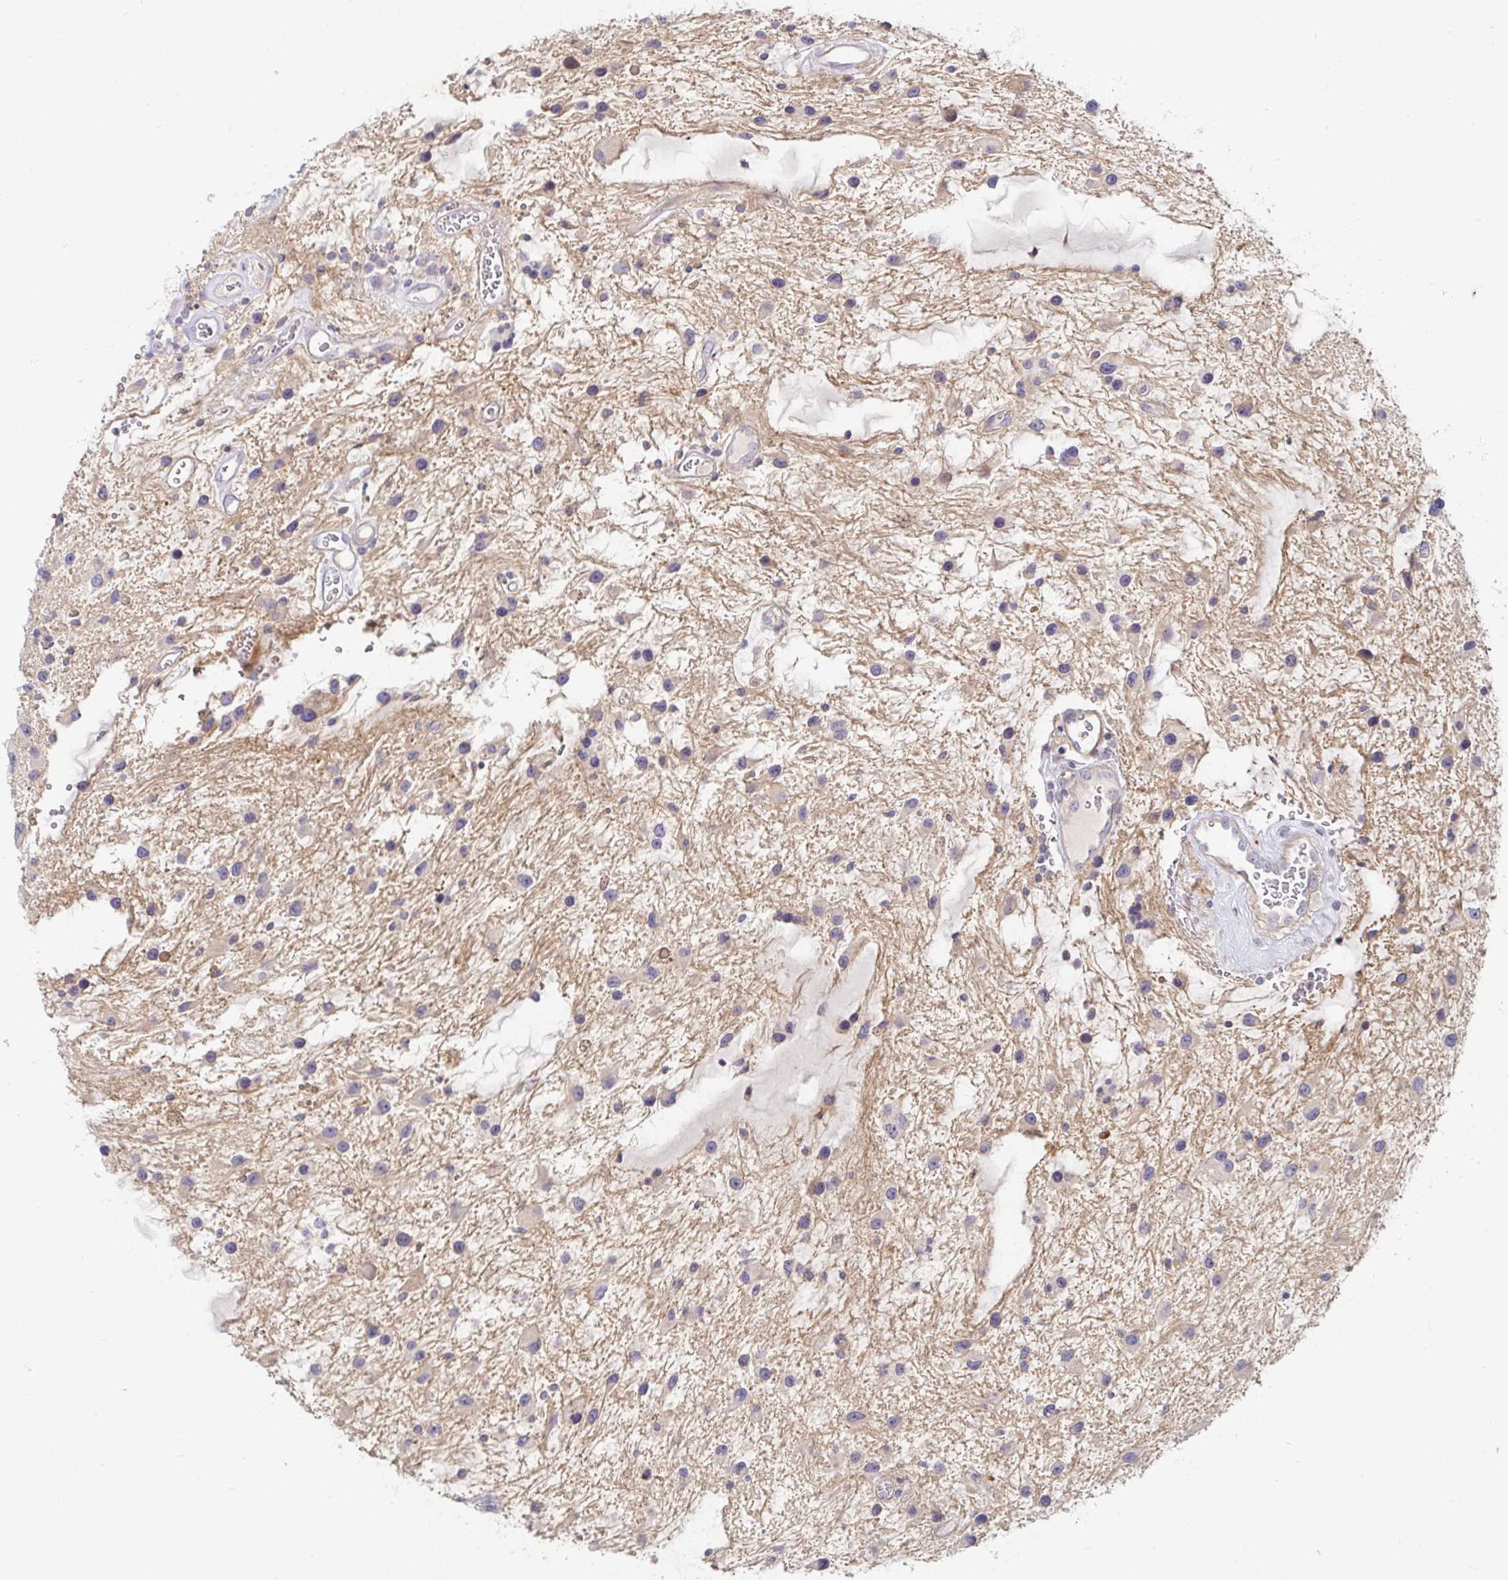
{"staining": {"intensity": "negative", "quantity": "none", "location": "none"}, "tissue": "glioma", "cell_type": "Tumor cells", "image_type": "cancer", "snomed": [{"axis": "morphology", "description": "Glioma, malignant, Low grade"}, {"axis": "topography", "description": "Cerebellum"}], "caption": "Tumor cells are negative for protein expression in human glioma.", "gene": "SSH2", "patient": {"sex": "female", "age": 14}}